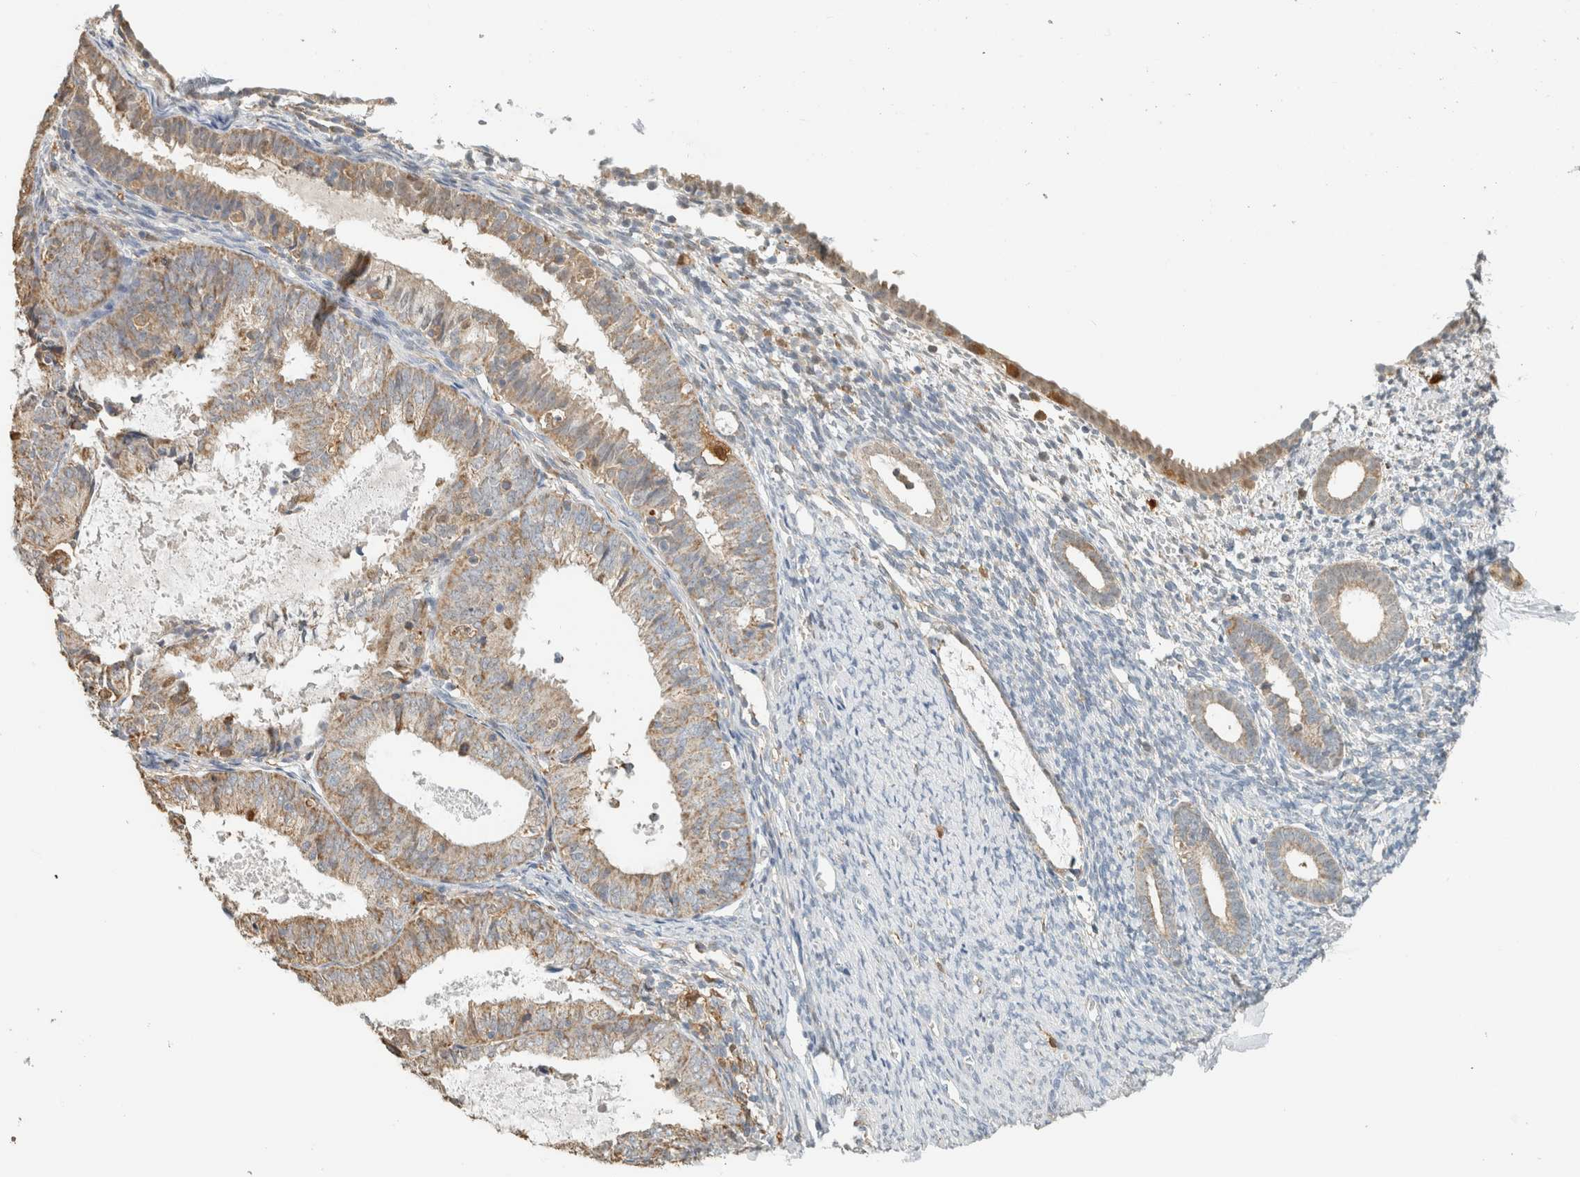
{"staining": {"intensity": "negative", "quantity": "none", "location": "none"}, "tissue": "endometrium", "cell_type": "Cells in endometrial stroma", "image_type": "normal", "snomed": [{"axis": "morphology", "description": "Normal tissue, NOS"}, {"axis": "morphology", "description": "Adenocarcinoma, NOS"}, {"axis": "topography", "description": "Endometrium"}], "caption": "DAB (3,3'-diaminobenzidine) immunohistochemical staining of normal human endometrium reveals no significant expression in cells in endometrial stroma.", "gene": "CAPG", "patient": {"sex": "female", "age": 57}}